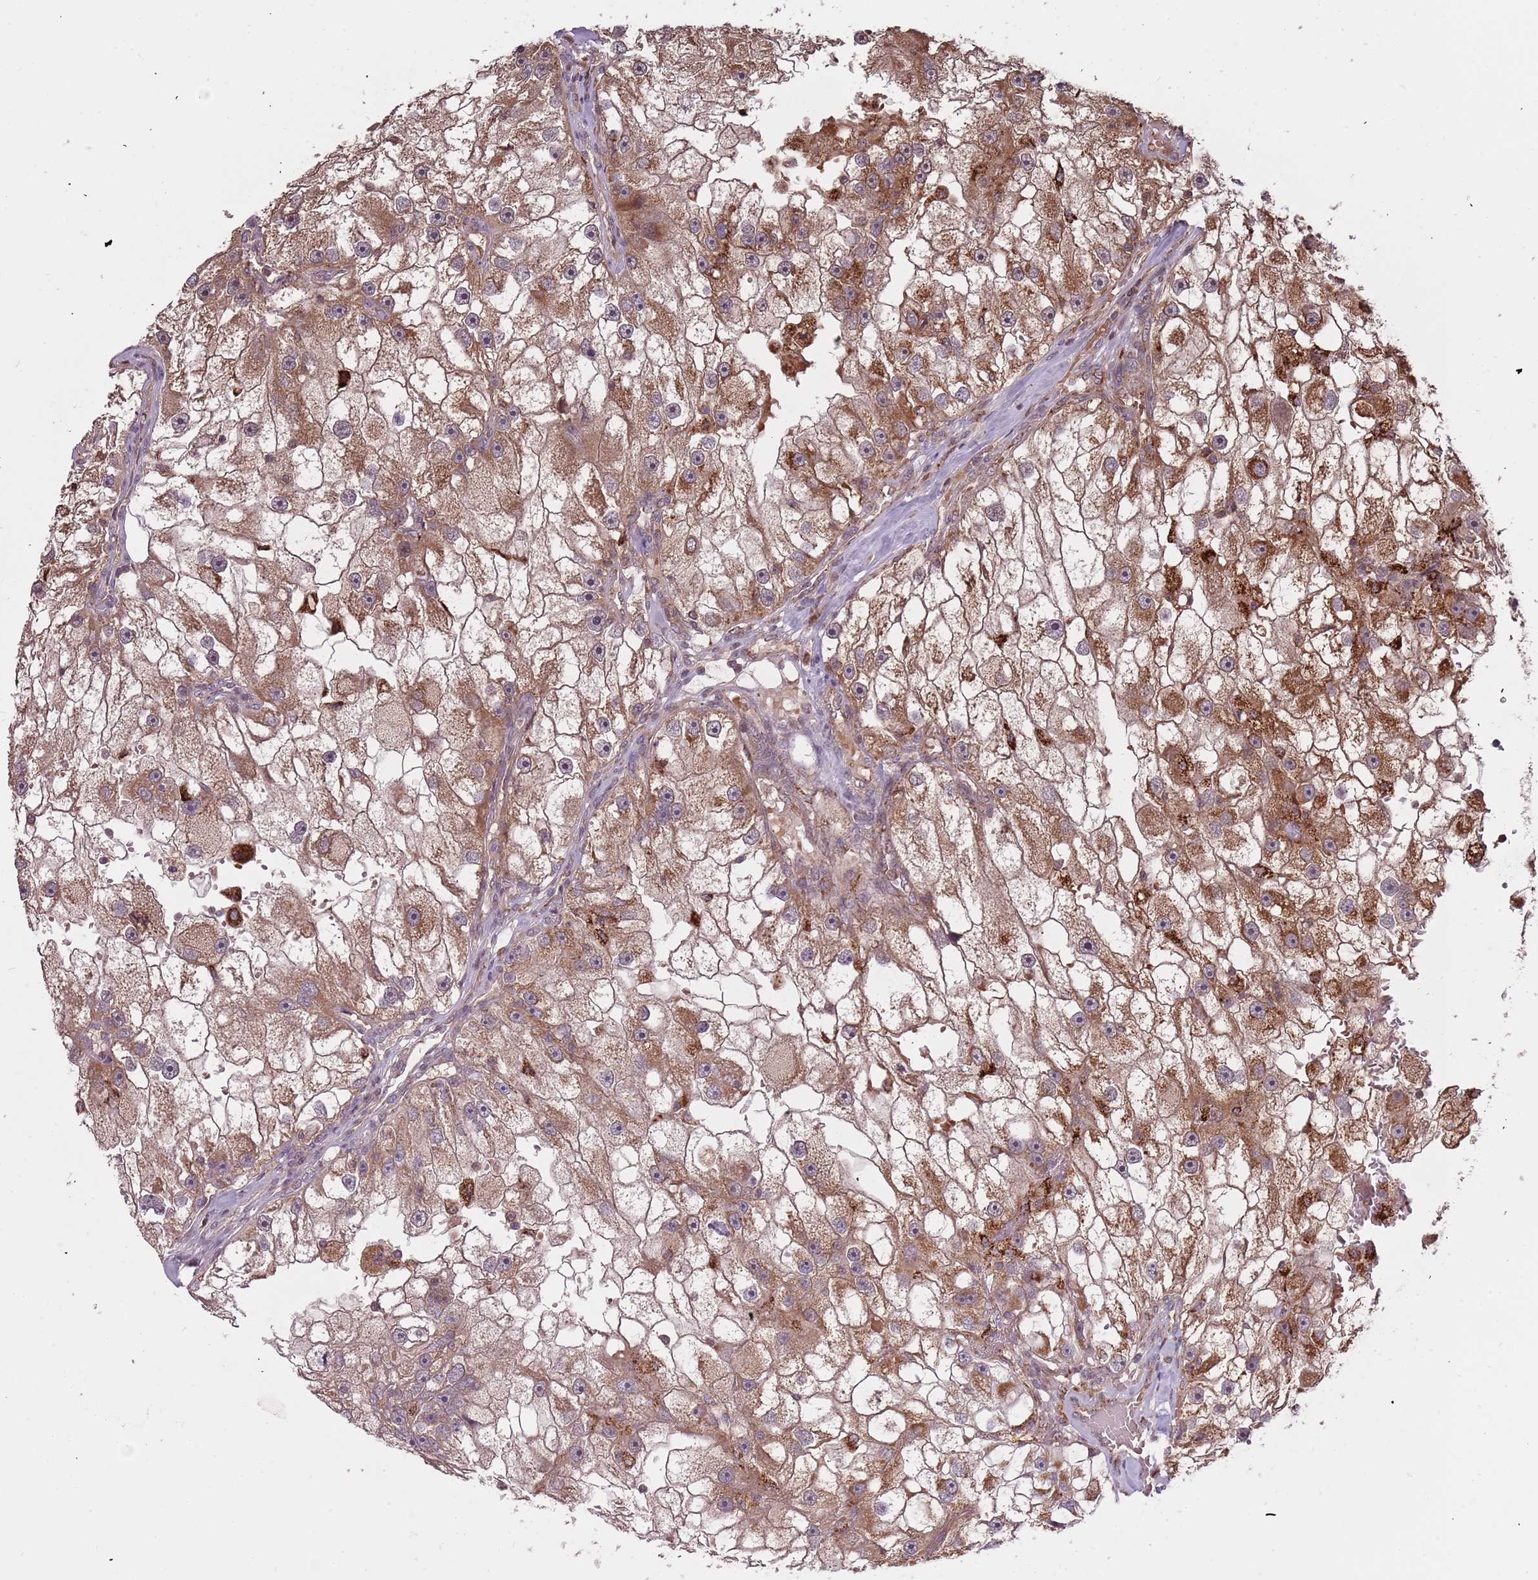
{"staining": {"intensity": "moderate", "quantity": ">75%", "location": "cytoplasmic/membranous"}, "tissue": "renal cancer", "cell_type": "Tumor cells", "image_type": "cancer", "snomed": [{"axis": "morphology", "description": "Adenocarcinoma, NOS"}, {"axis": "topography", "description": "Kidney"}], "caption": "This is an image of IHC staining of renal adenocarcinoma, which shows moderate expression in the cytoplasmic/membranous of tumor cells.", "gene": "IL17RD", "patient": {"sex": "male", "age": 63}}